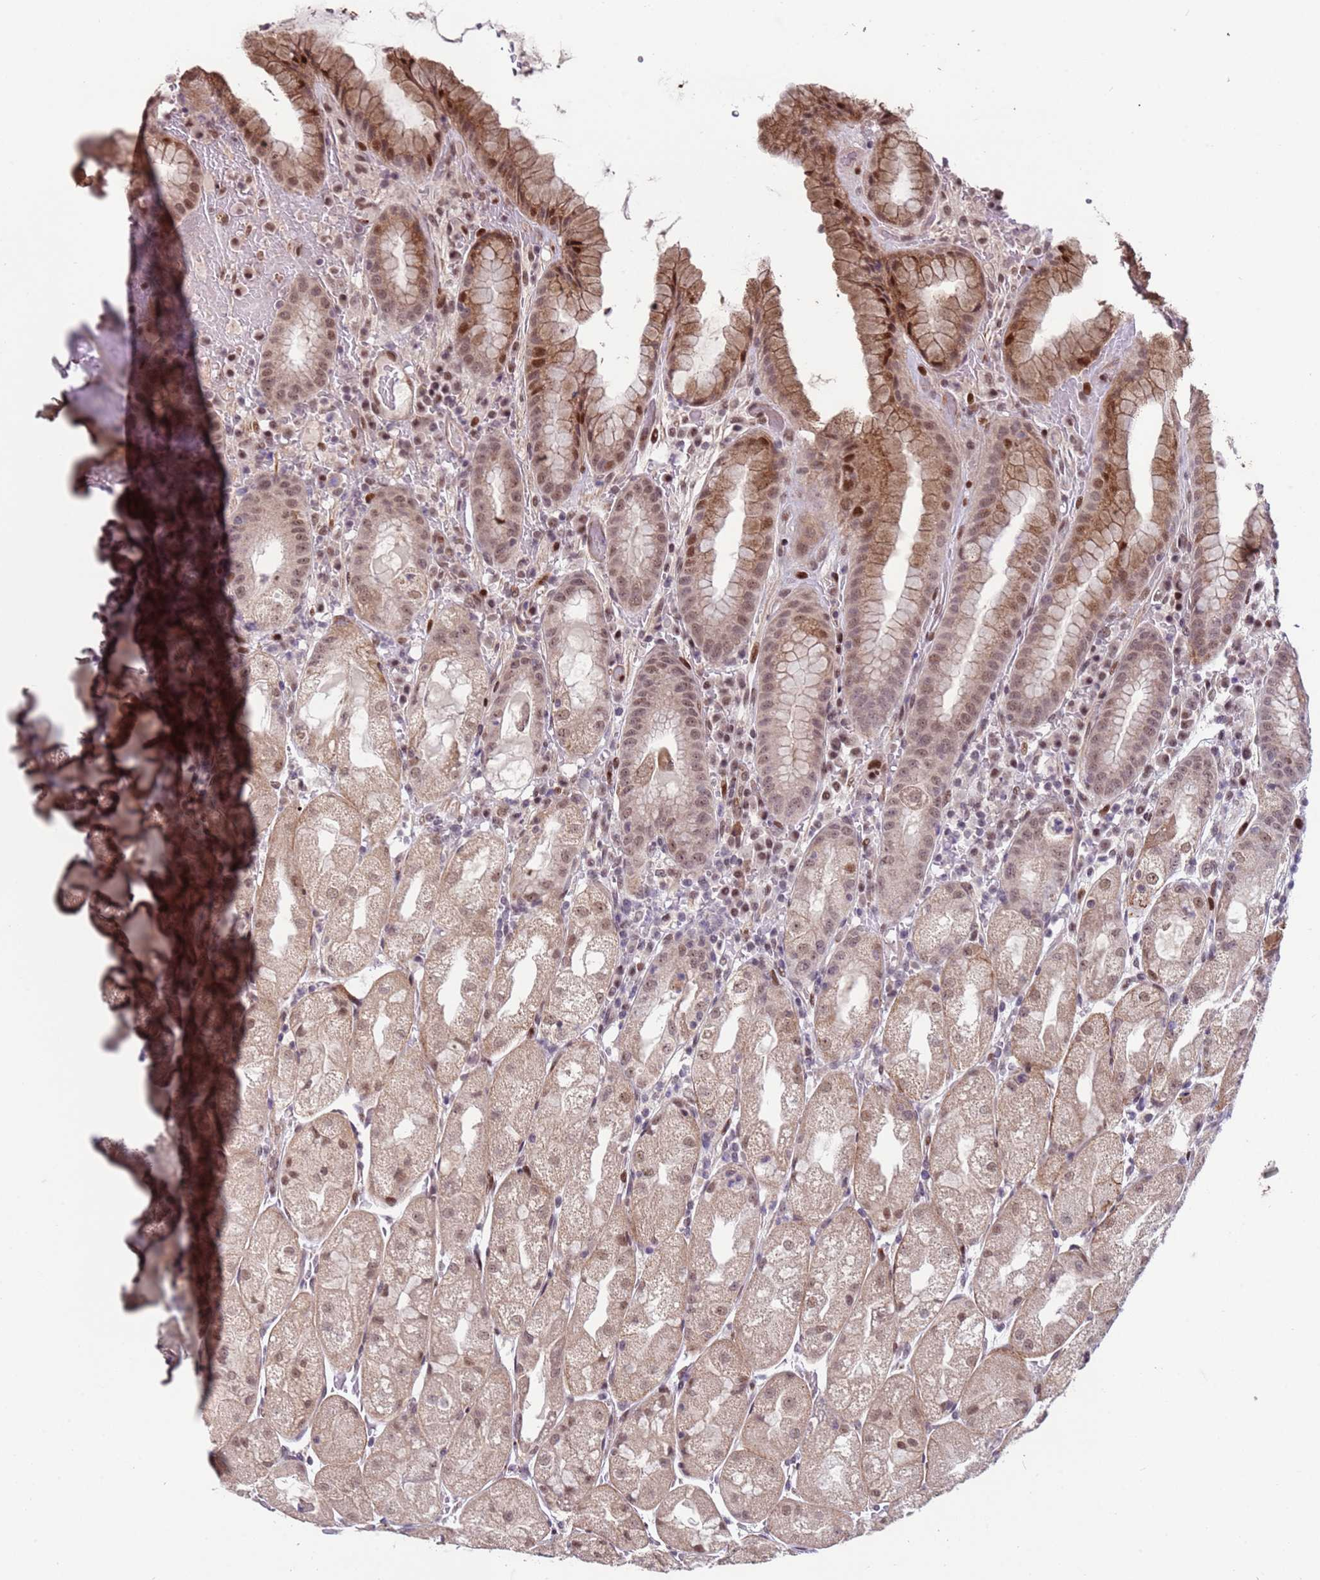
{"staining": {"intensity": "moderate", "quantity": ">75%", "location": "cytoplasmic/membranous,nuclear"}, "tissue": "stomach", "cell_type": "Glandular cells", "image_type": "normal", "snomed": [{"axis": "morphology", "description": "Normal tissue, NOS"}, {"axis": "topography", "description": "Stomach, upper"}], "caption": "Stomach stained with DAB (3,3'-diaminobenzidine) immunohistochemistry (IHC) exhibits medium levels of moderate cytoplasmic/membranous,nuclear expression in approximately >75% of glandular cells. The staining was performed using DAB to visualize the protein expression in brown, while the nuclei were stained in blue with hematoxylin (Magnification: 20x).", "gene": "SHC3", "patient": {"sex": "male", "age": 52}}